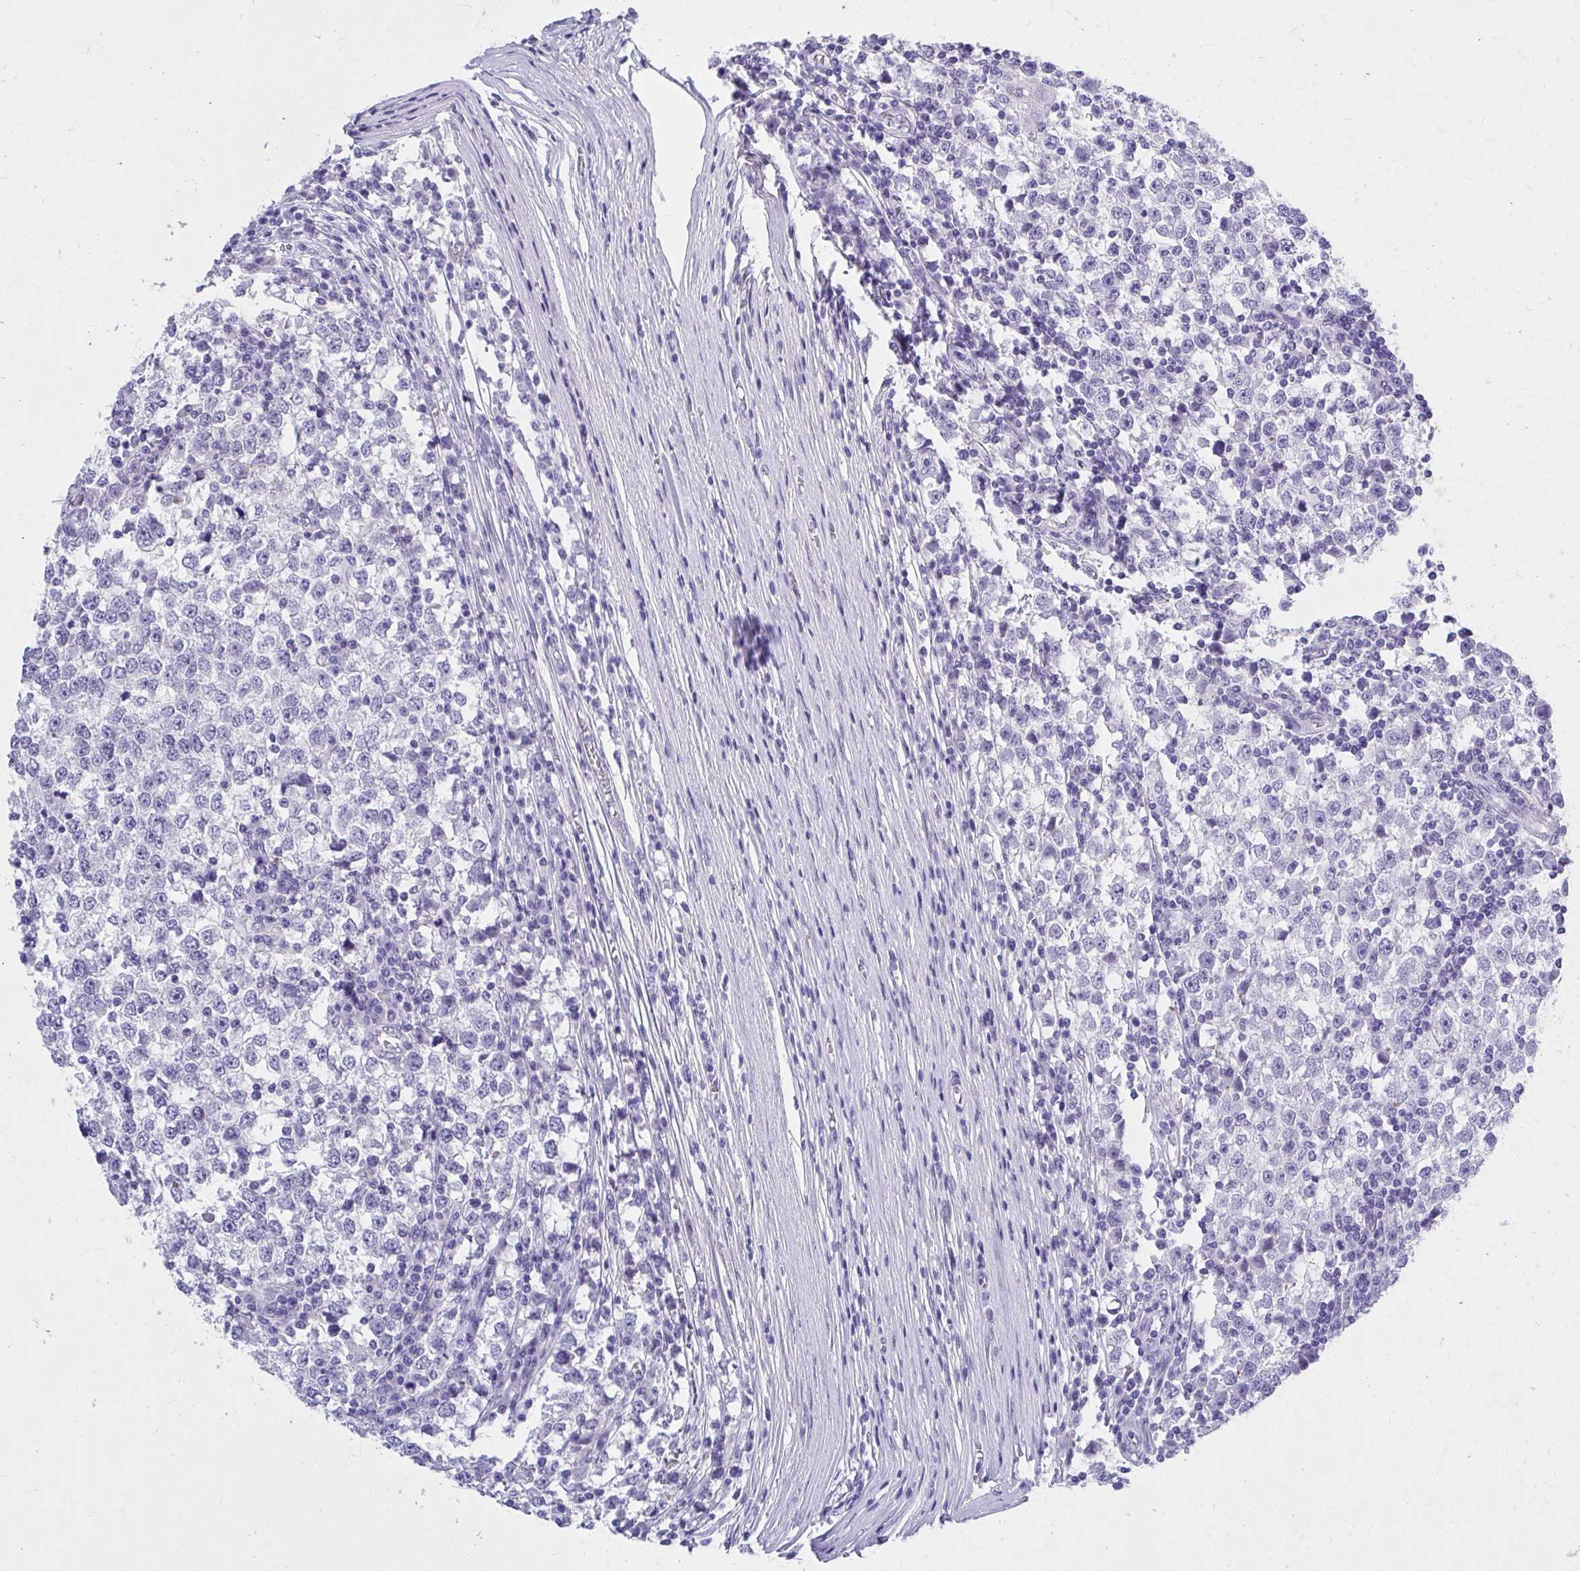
{"staining": {"intensity": "negative", "quantity": "none", "location": "none"}, "tissue": "testis cancer", "cell_type": "Tumor cells", "image_type": "cancer", "snomed": [{"axis": "morphology", "description": "Seminoma, NOS"}, {"axis": "topography", "description": "Testis"}], "caption": "An image of human testis seminoma is negative for staining in tumor cells. (DAB (3,3'-diaminobenzidine) IHC with hematoxylin counter stain).", "gene": "KLK1", "patient": {"sex": "male", "age": 65}}